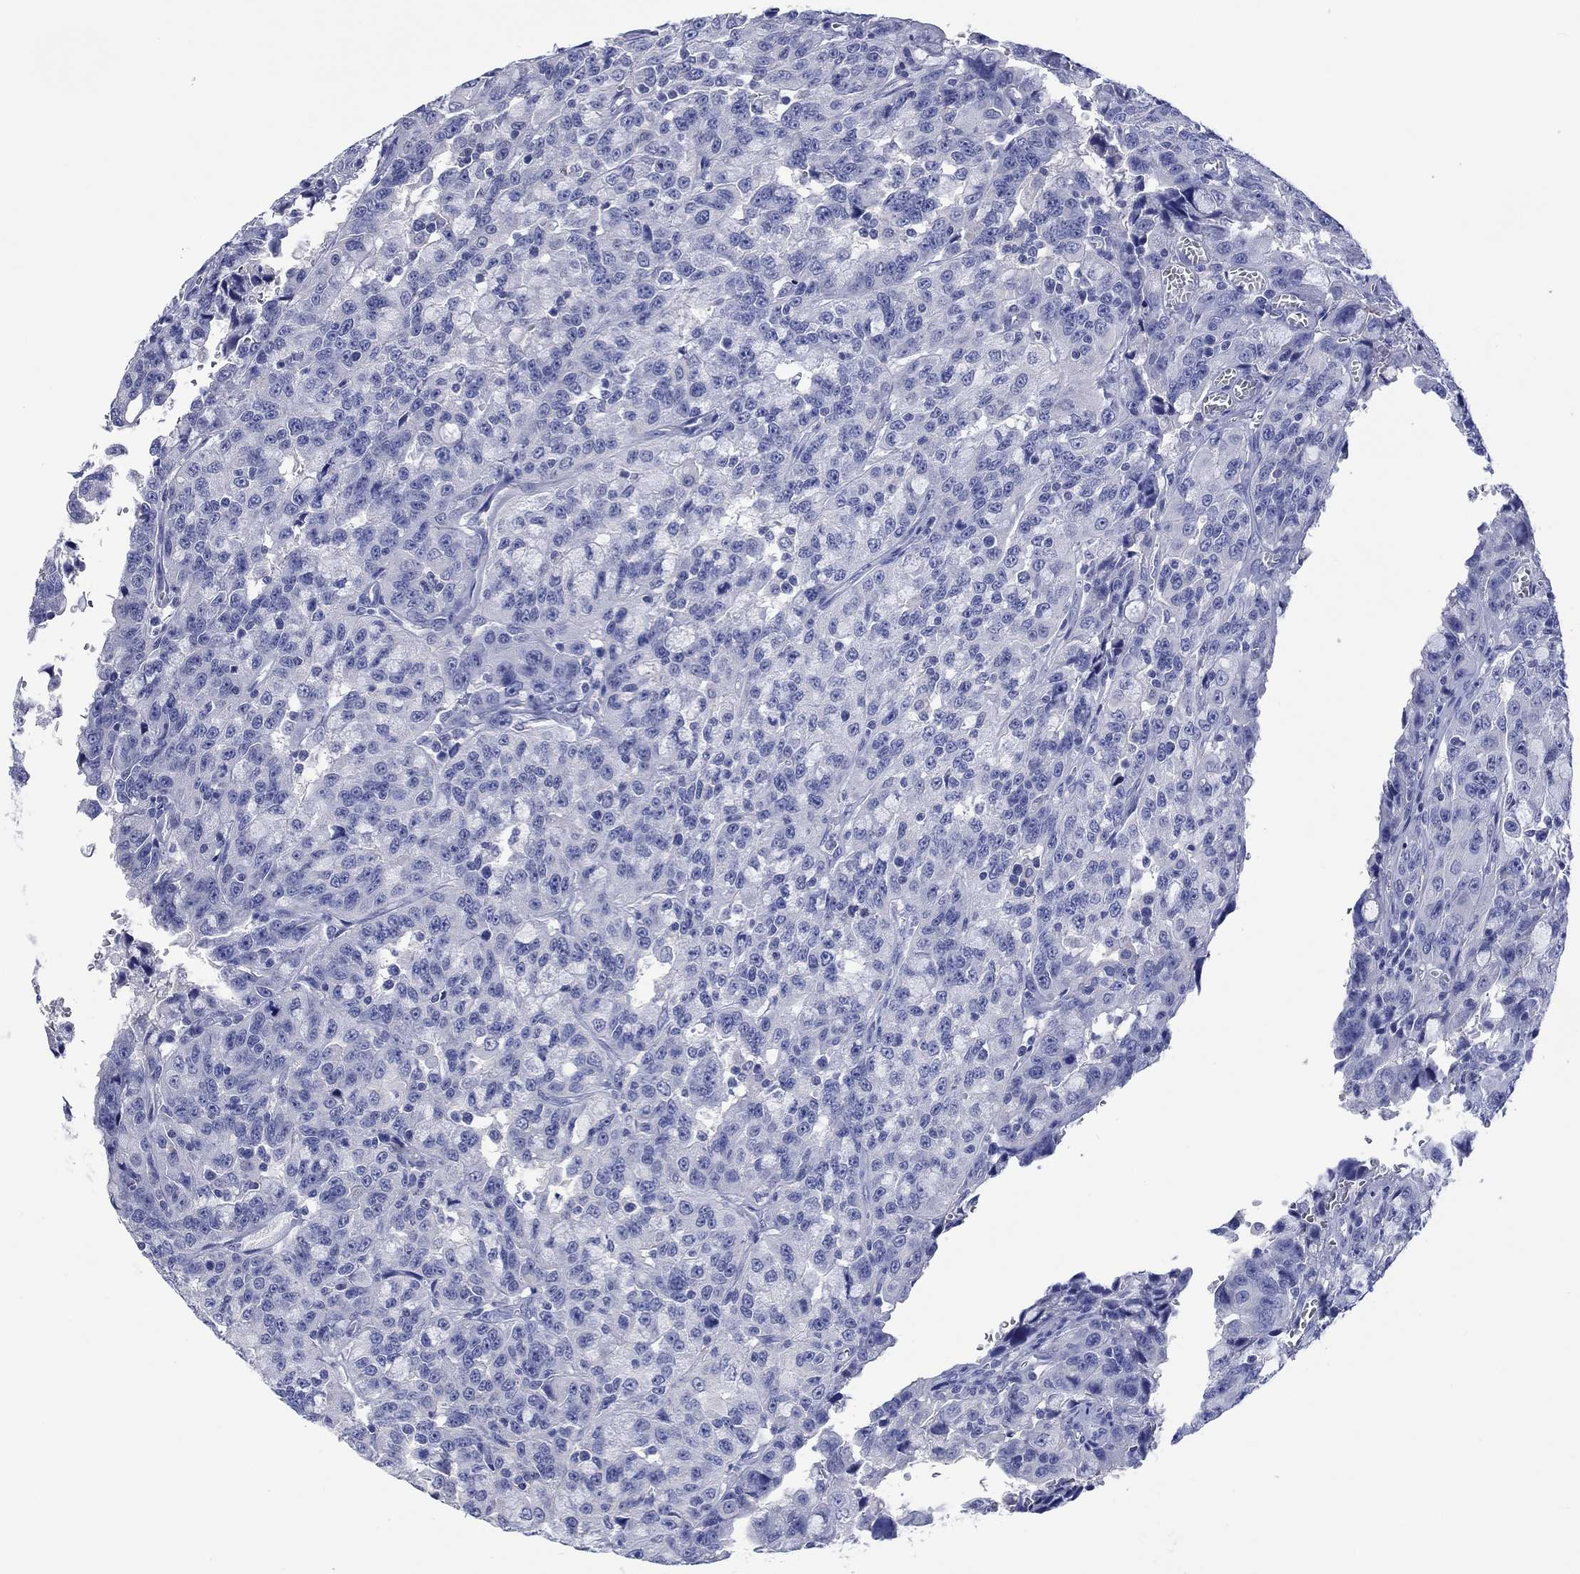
{"staining": {"intensity": "negative", "quantity": "none", "location": "none"}, "tissue": "urothelial cancer", "cell_type": "Tumor cells", "image_type": "cancer", "snomed": [{"axis": "morphology", "description": "Urothelial carcinoma, NOS"}, {"axis": "morphology", "description": "Urothelial carcinoma, High grade"}, {"axis": "topography", "description": "Urinary bladder"}], "caption": "This is a micrograph of immunohistochemistry (IHC) staining of transitional cell carcinoma, which shows no positivity in tumor cells. Nuclei are stained in blue.", "gene": "TOMM20L", "patient": {"sex": "female", "age": 73}}